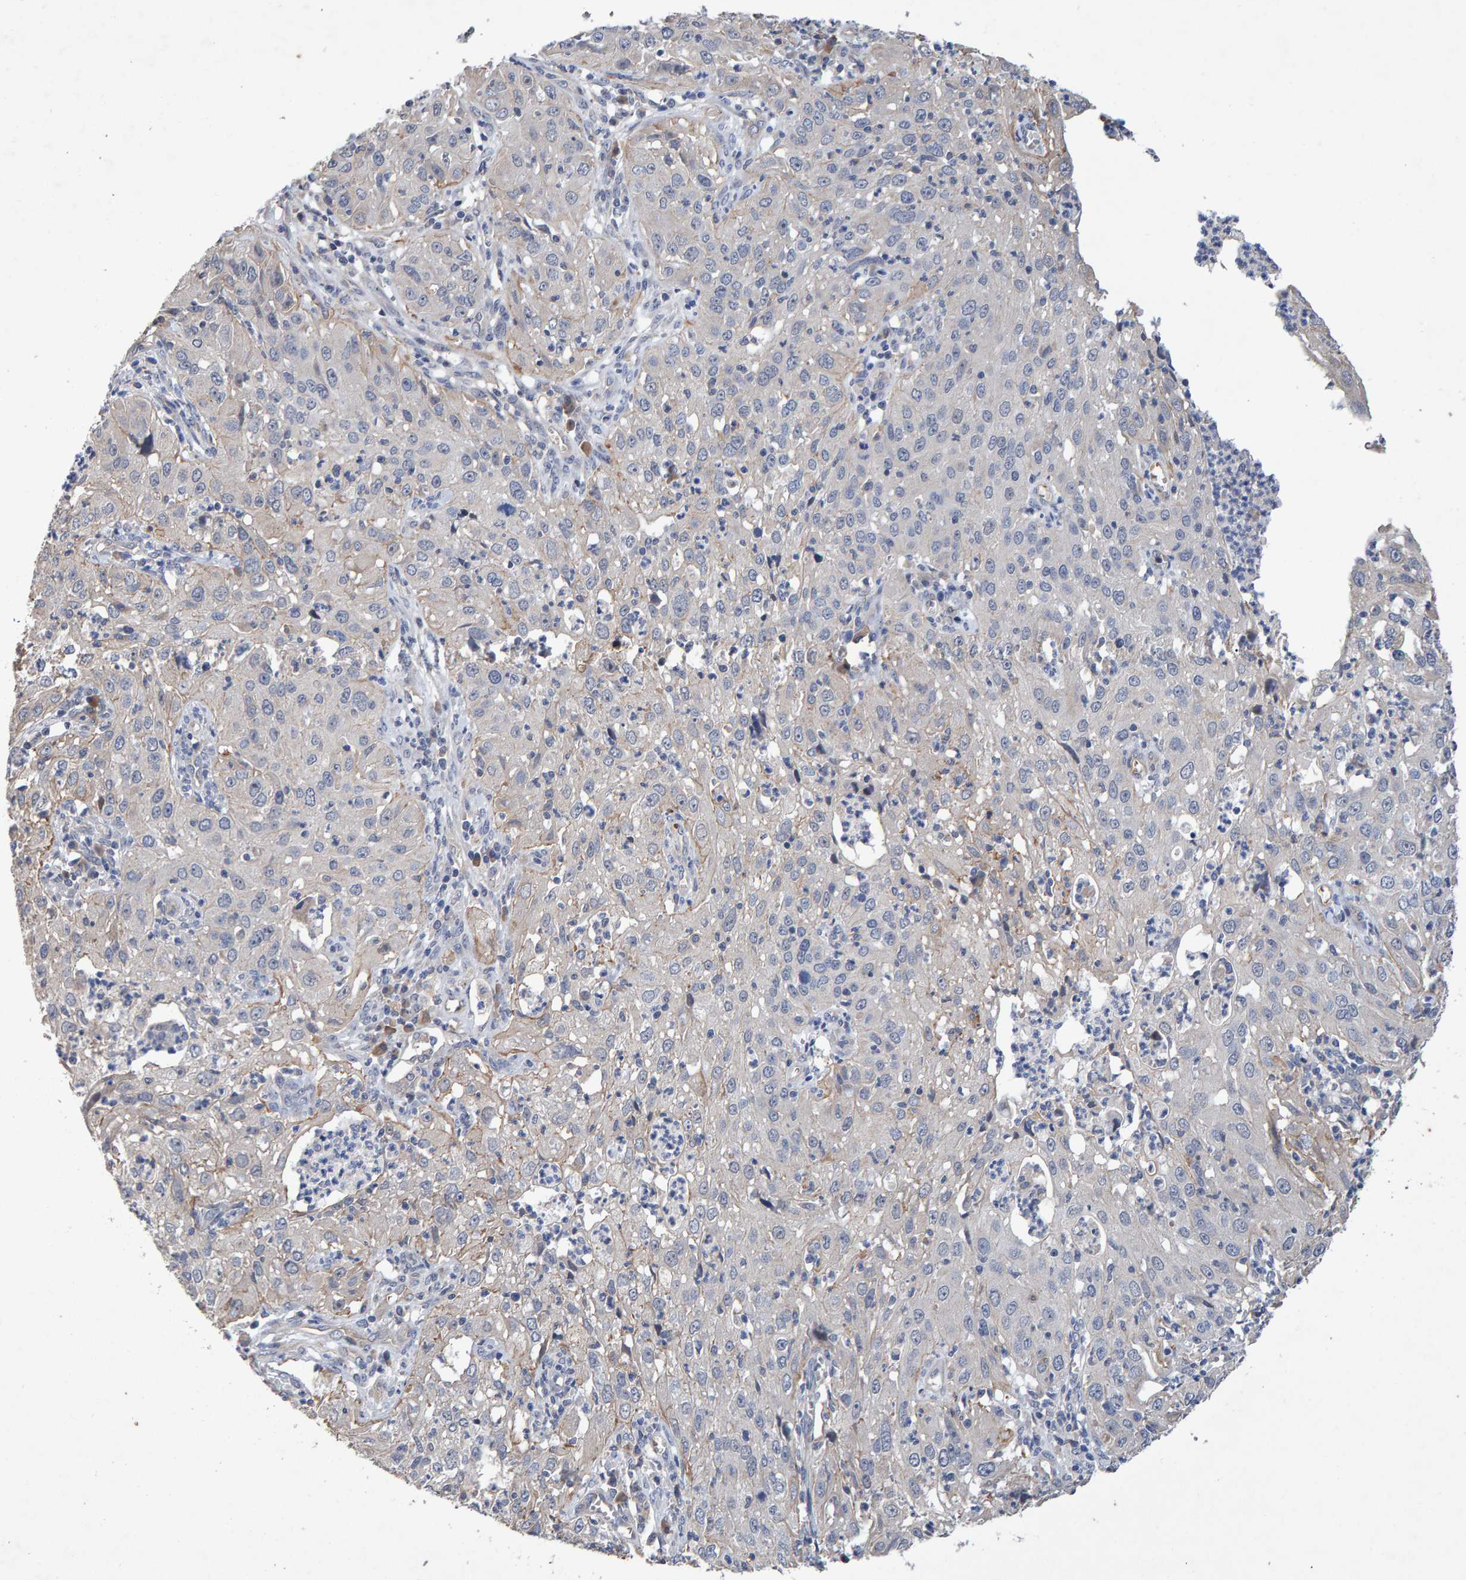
{"staining": {"intensity": "negative", "quantity": "none", "location": "none"}, "tissue": "cervical cancer", "cell_type": "Tumor cells", "image_type": "cancer", "snomed": [{"axis": "morphology", "description": "Squamous cell carcinoma, NOS"}, {"axis": "topography", "description": "Cervix"}], "caption": "Human cervical squamous cell carcinoma stained for a protein using immunohistochemistry (IHC) demonstrates no staining in tumor cells.", "gene": "EFR3A", "patient": {"sex": "female", "age": 32}}